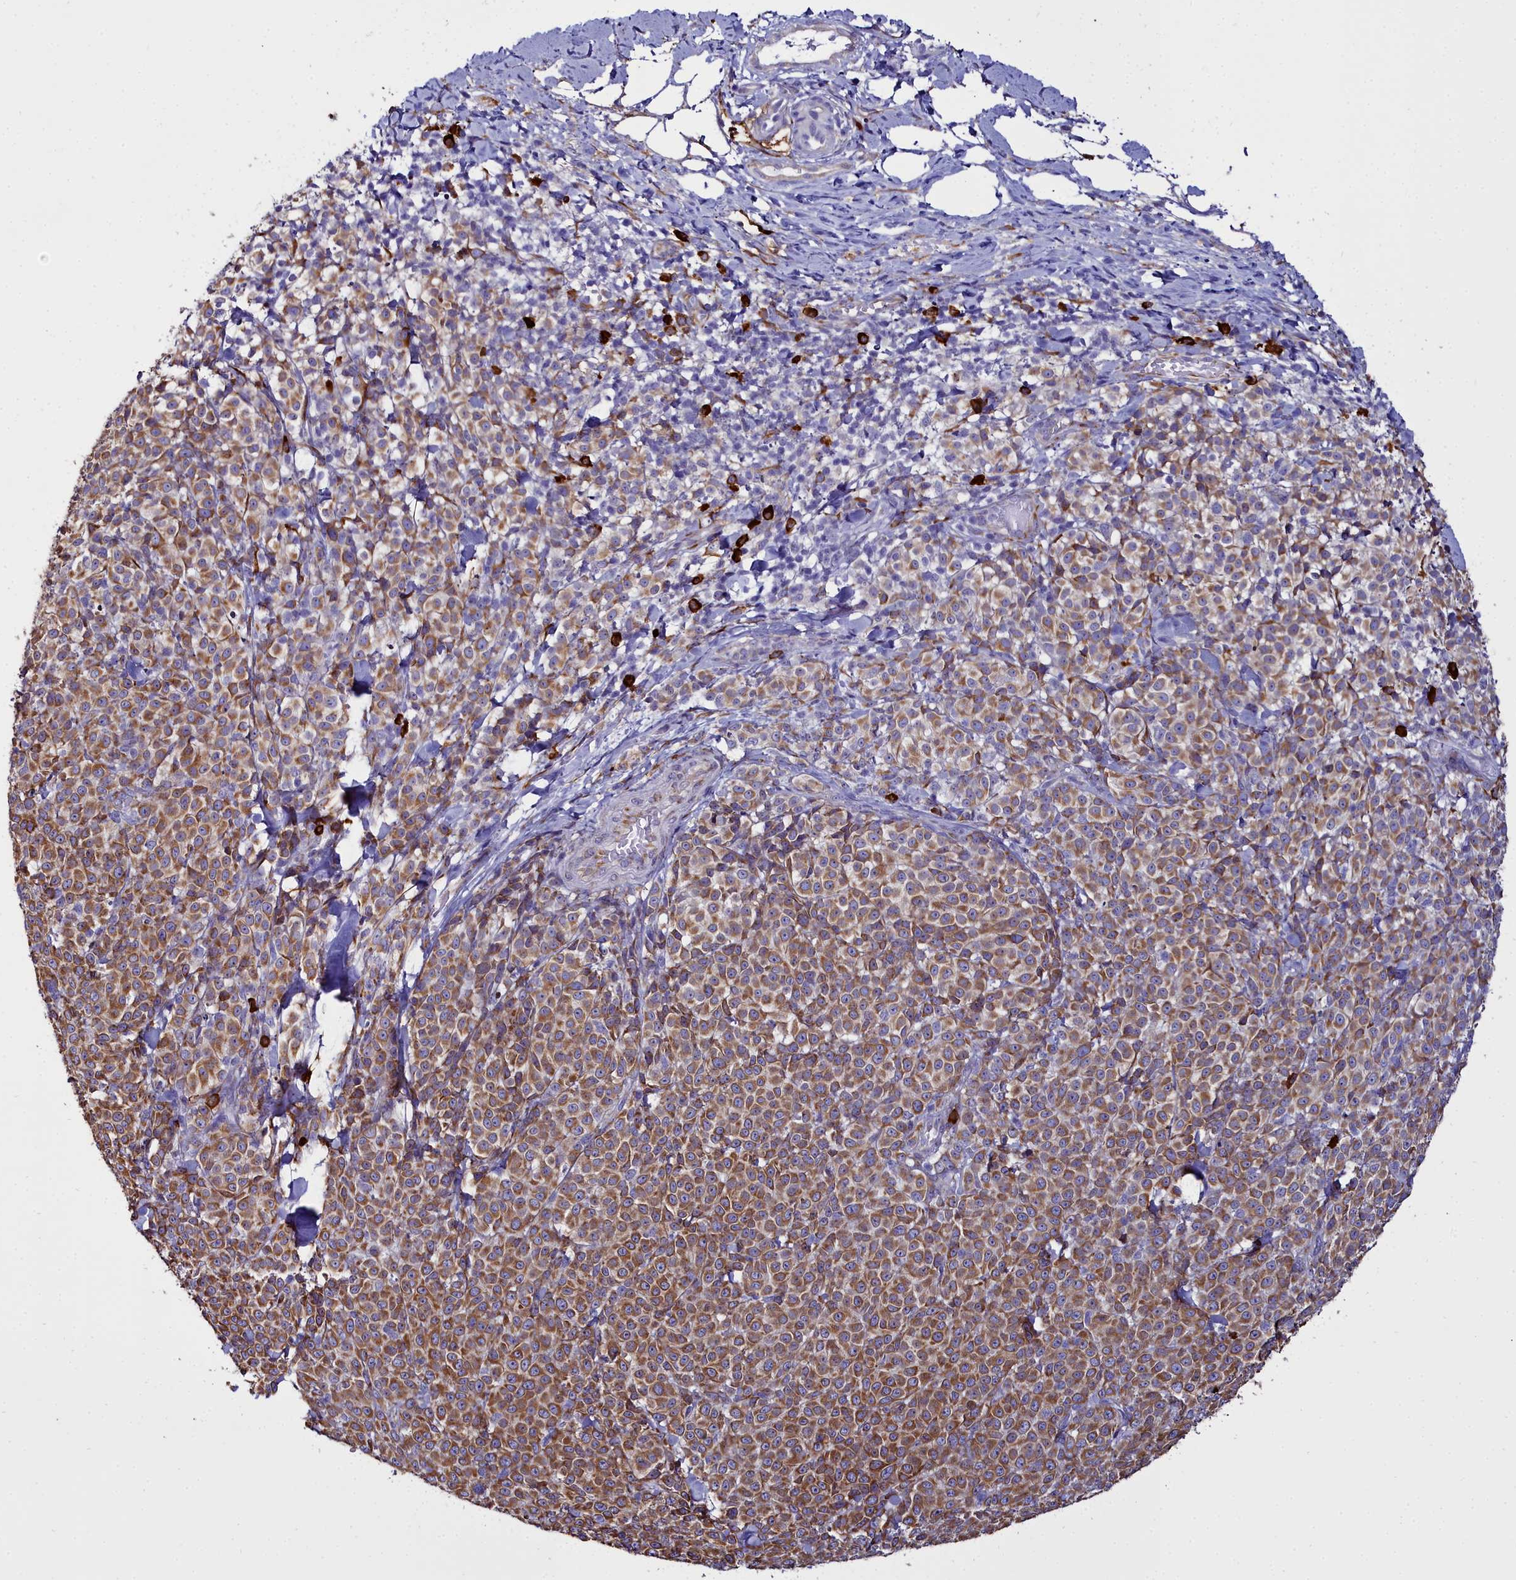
{"staining": {"intensity": "strong", "quantity": ">75%", "location": "cytoplasmic/membranous"}, "tissue": "melanoma", "cell_type": "Tumor cells", "image_type": "cancer", "snomed": [{"axis": "morphology", "description": "Normal tissue, NOS"}, {"axis": "morphology", "description": "Malignant melanoma, NOS"}, {"axis": "topography", "description": "Skin"}], "caption": "The photomicrograph demonstrates staining of melanoma, revealing strong cytoplasmic/membranous protein positivity (brown color) within tumor cells.", "gene": "TXNDC5", "patient": {"sex": "female", "age": 34}}